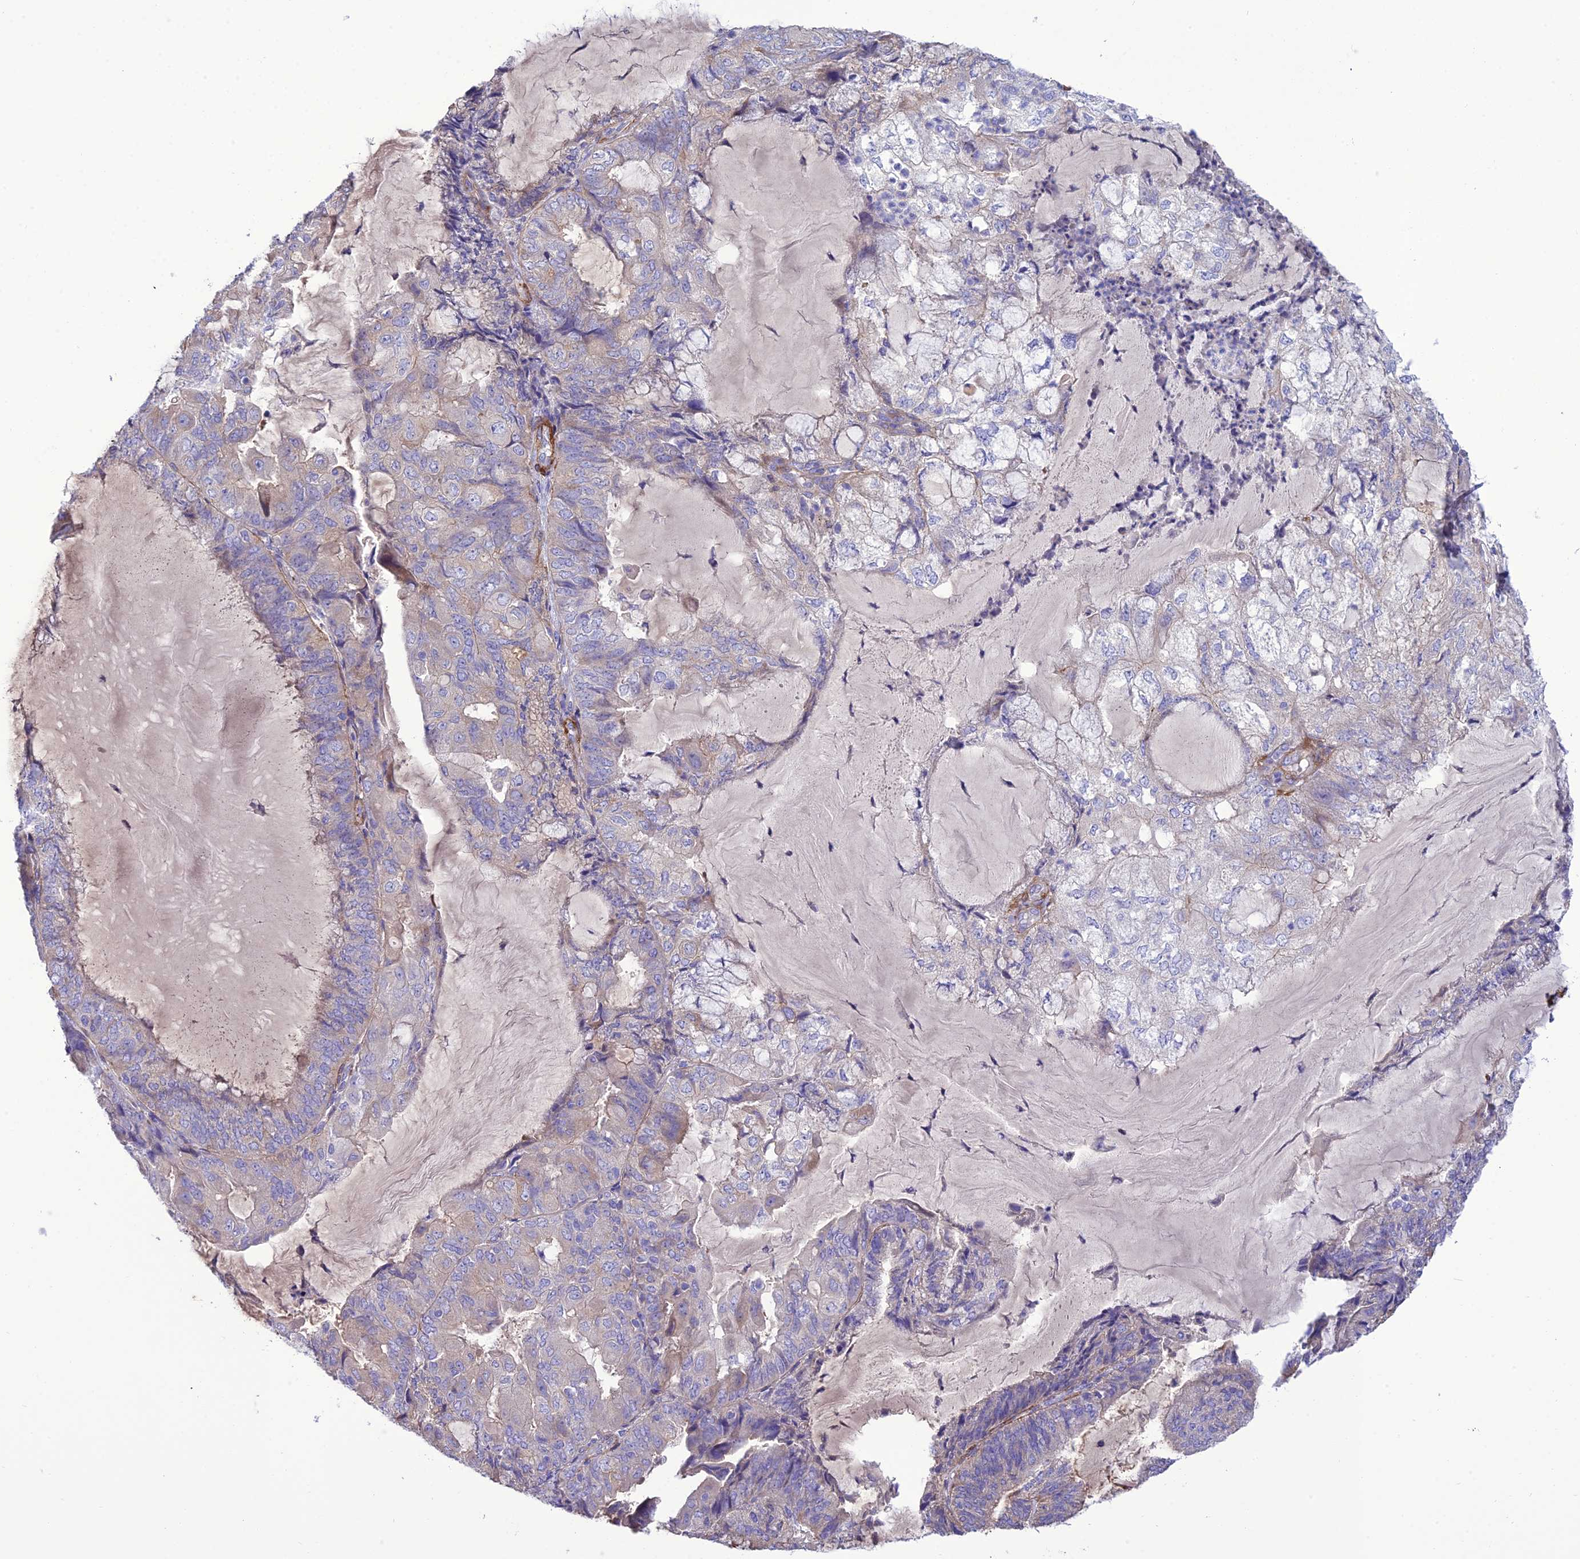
{"staining": {"intensity": "weak", "quantity": "<25%", "location": "cytoplasmic/membranous"}, "tissue": "endometrial cancer", "cell_type": "Tumor cells", "image_type": "cancer", "snomed": [{"axis": "morphology", "description": "Adenocarcinoma, NOS"}, {"axis": "topography", "description": "Endometrium"}], "caption": "Endometrial cancer (adenocarcinoma) was stained to show a protein in brown. There is no significant expression in tumor cells.", "gene": "FRA10AC1", "patient": {"sex": "female", "age": 81}}